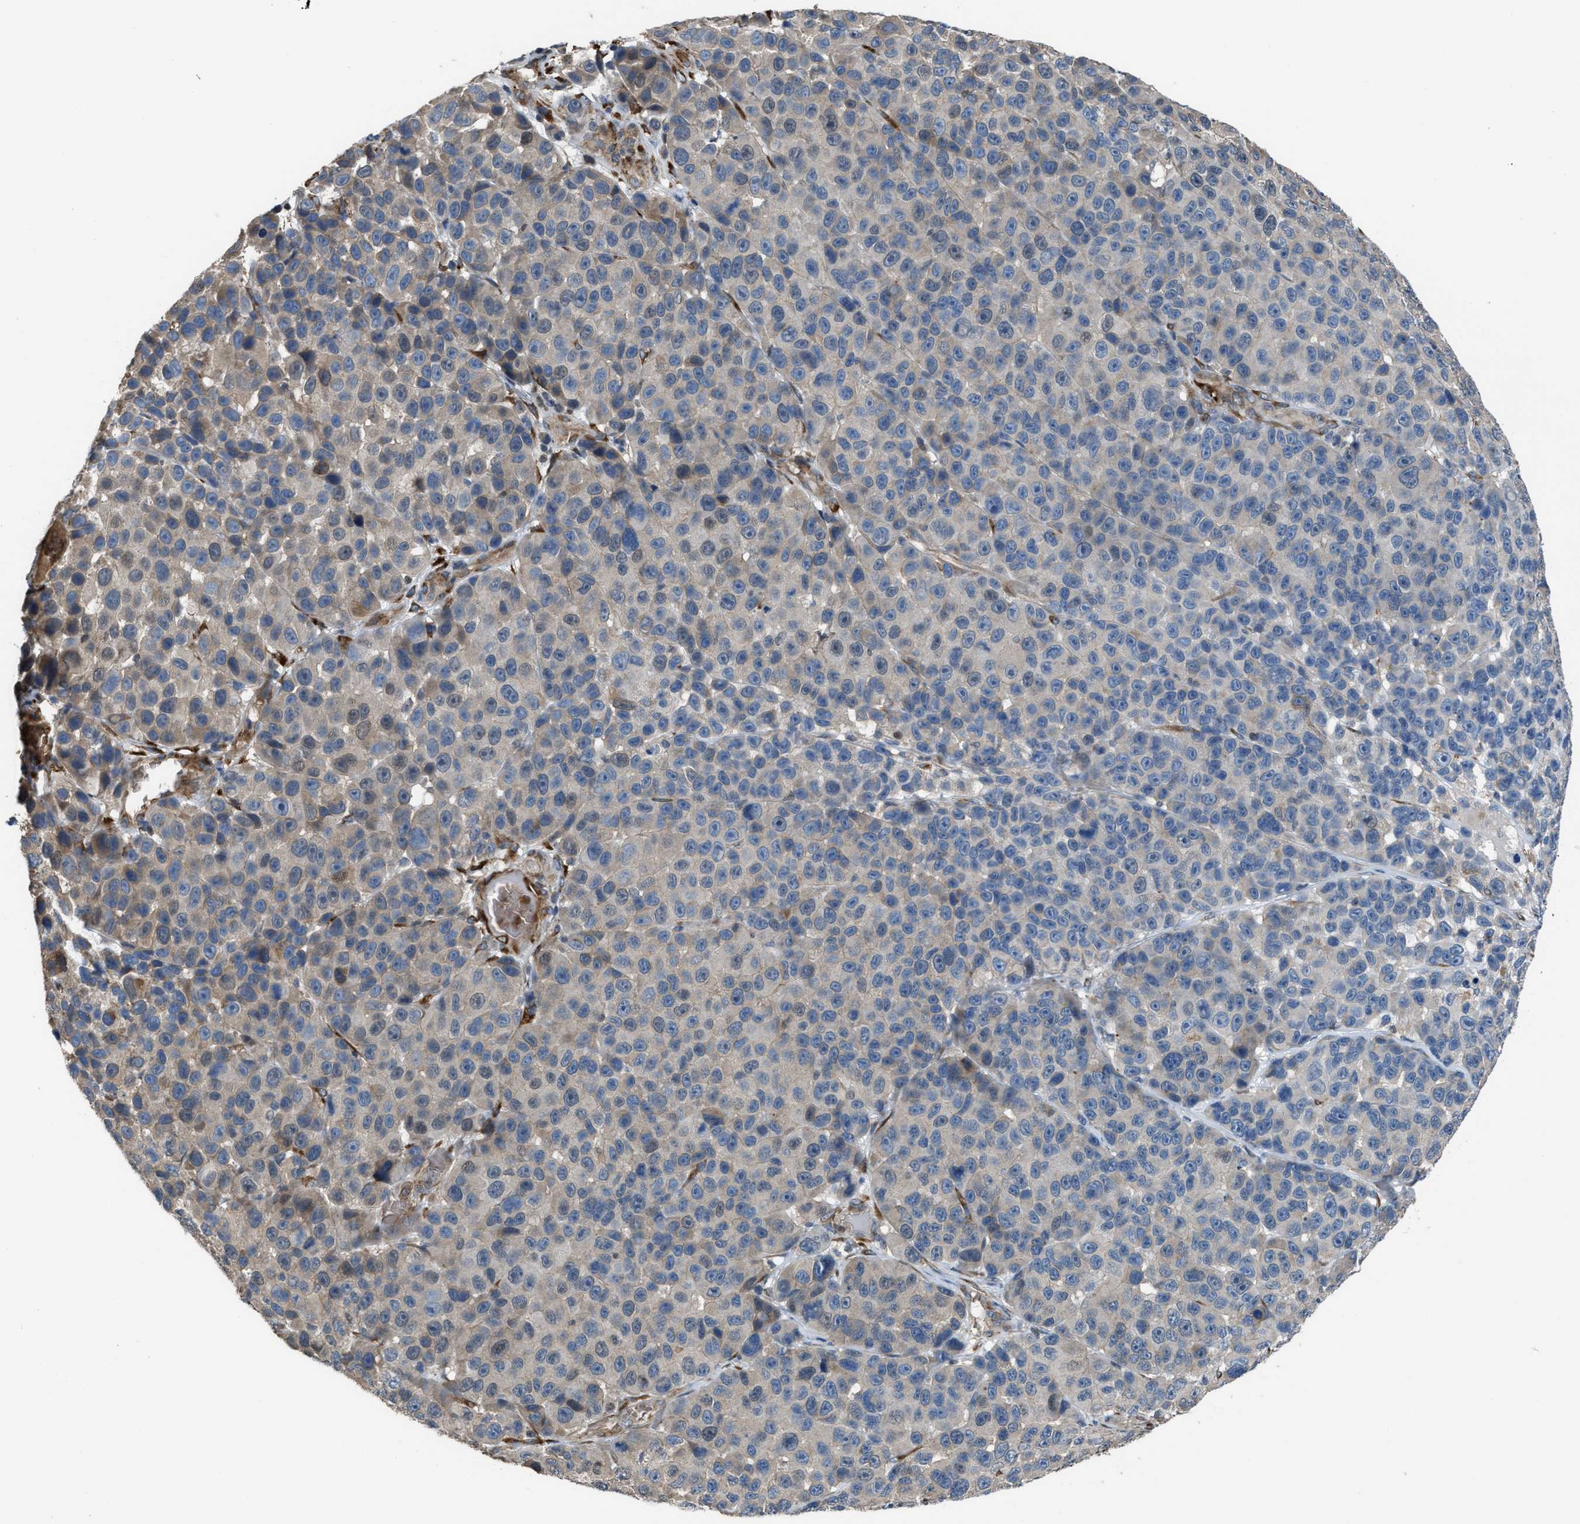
{"staining": {"intensity": "weak", "quantity": "<25%", "location": "cytoplasmic/membranous"}, "tissue": "melanoma", "cell_type": "Tumor cells", "image_type": "cancer", "snomed": [{"axis": "morphology", "description": "Malignant melanoma, NOS"}, {"axis": "topography", "description": "Skin"}], "caption": "This is an IHC histopathology image of human malignant melanoma. There is no positivity in tumor cells.", "gene": "SELENOM", "patient": {"sex": "male", "age": 53}}